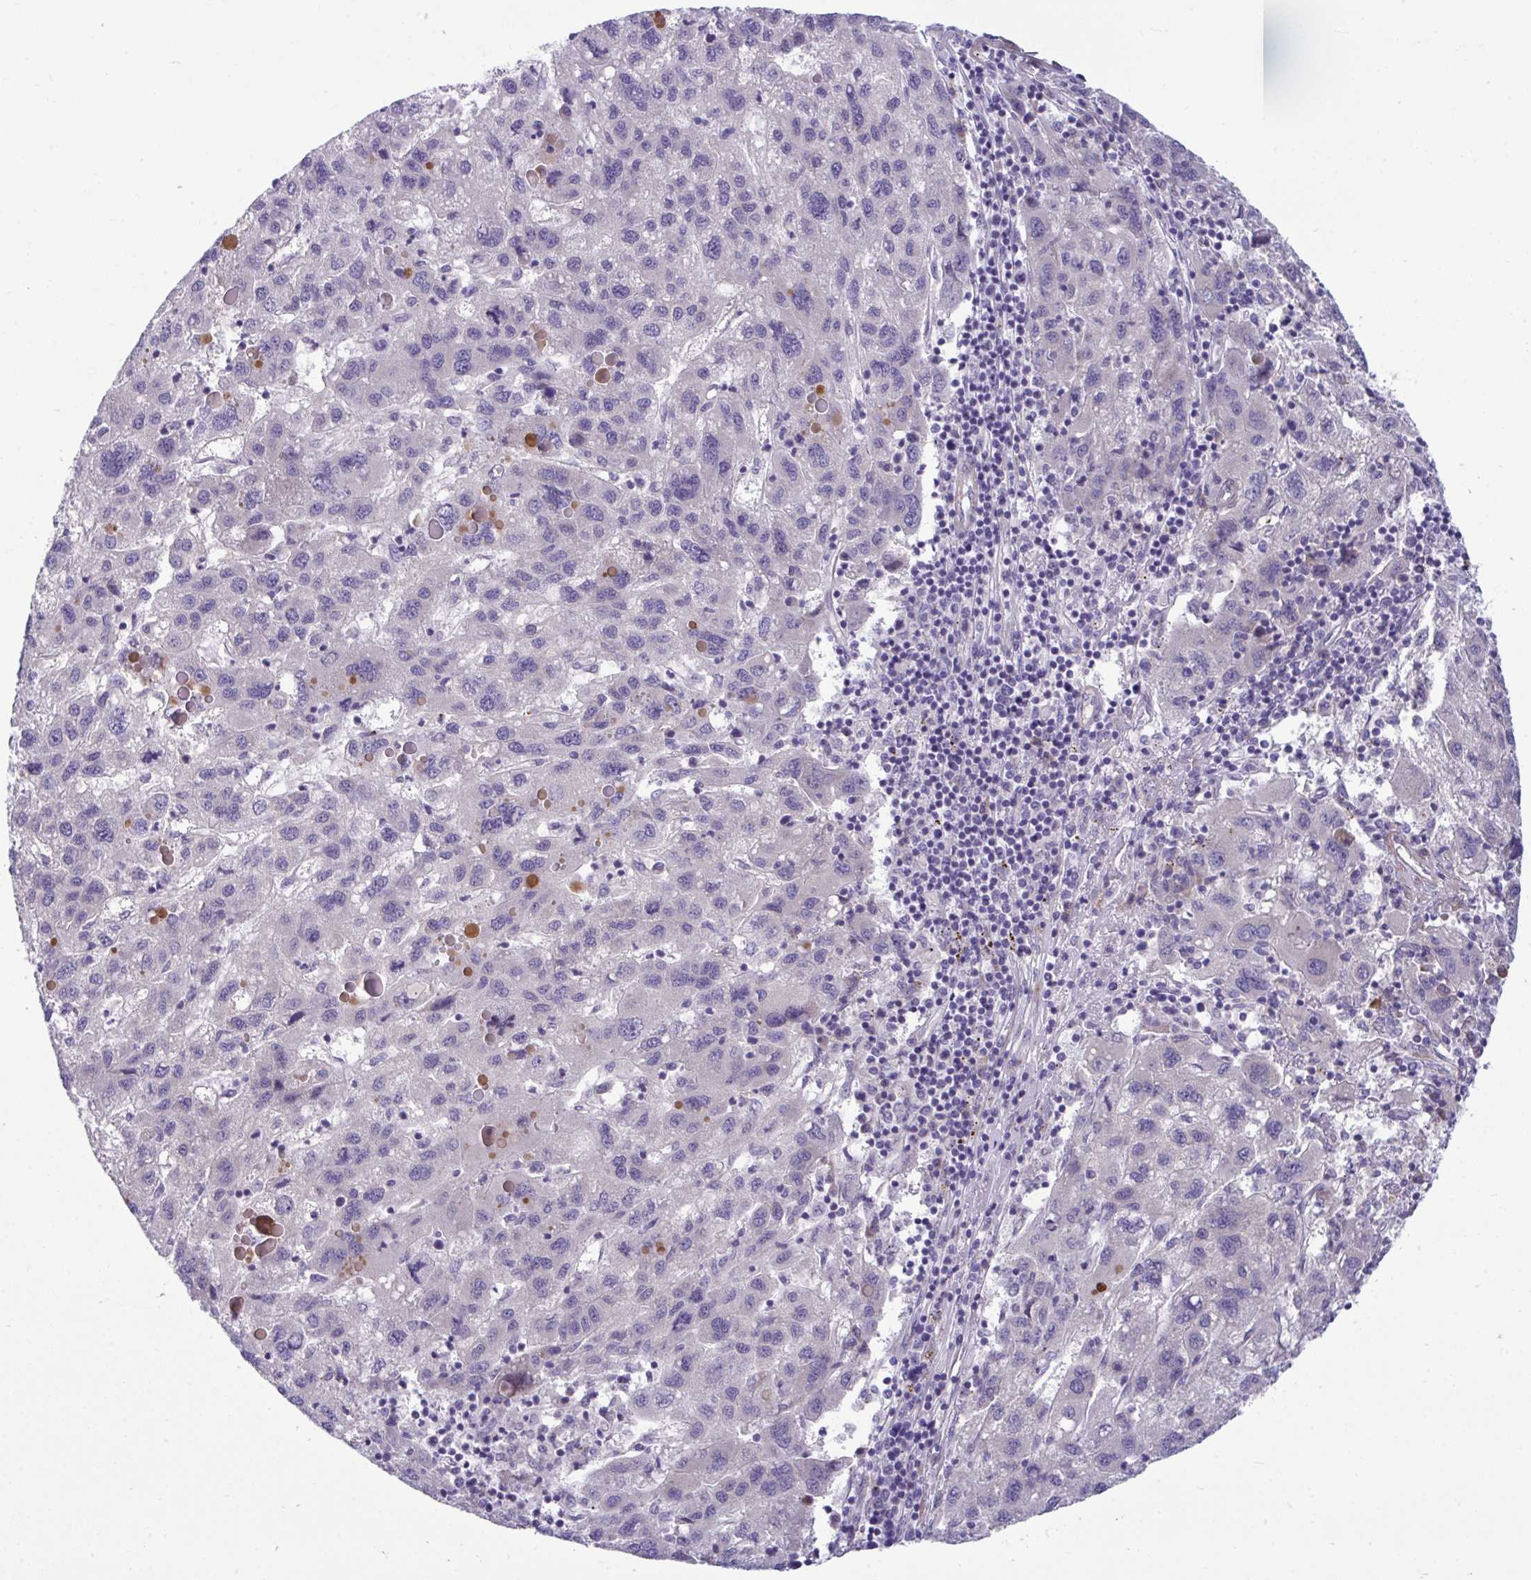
{"staining": {"intensity": "negative", "quantity": "none", "location": "none"}, "tissue": "liver cancer", "cell_type": "Tumor cells", "image_type": "cancer", "snomed": [{"axis": "morphology", "description": "Carcinoma, Hepatocellular, NOS"}, {"axis": "topography", "description": "Liver"}], "caption": "A micrograph of liver cancer stained for a protein shows no brown staining in tumor cells.", "gene": "PIGZ", "patient": {"sex": "female", "age": 77}}